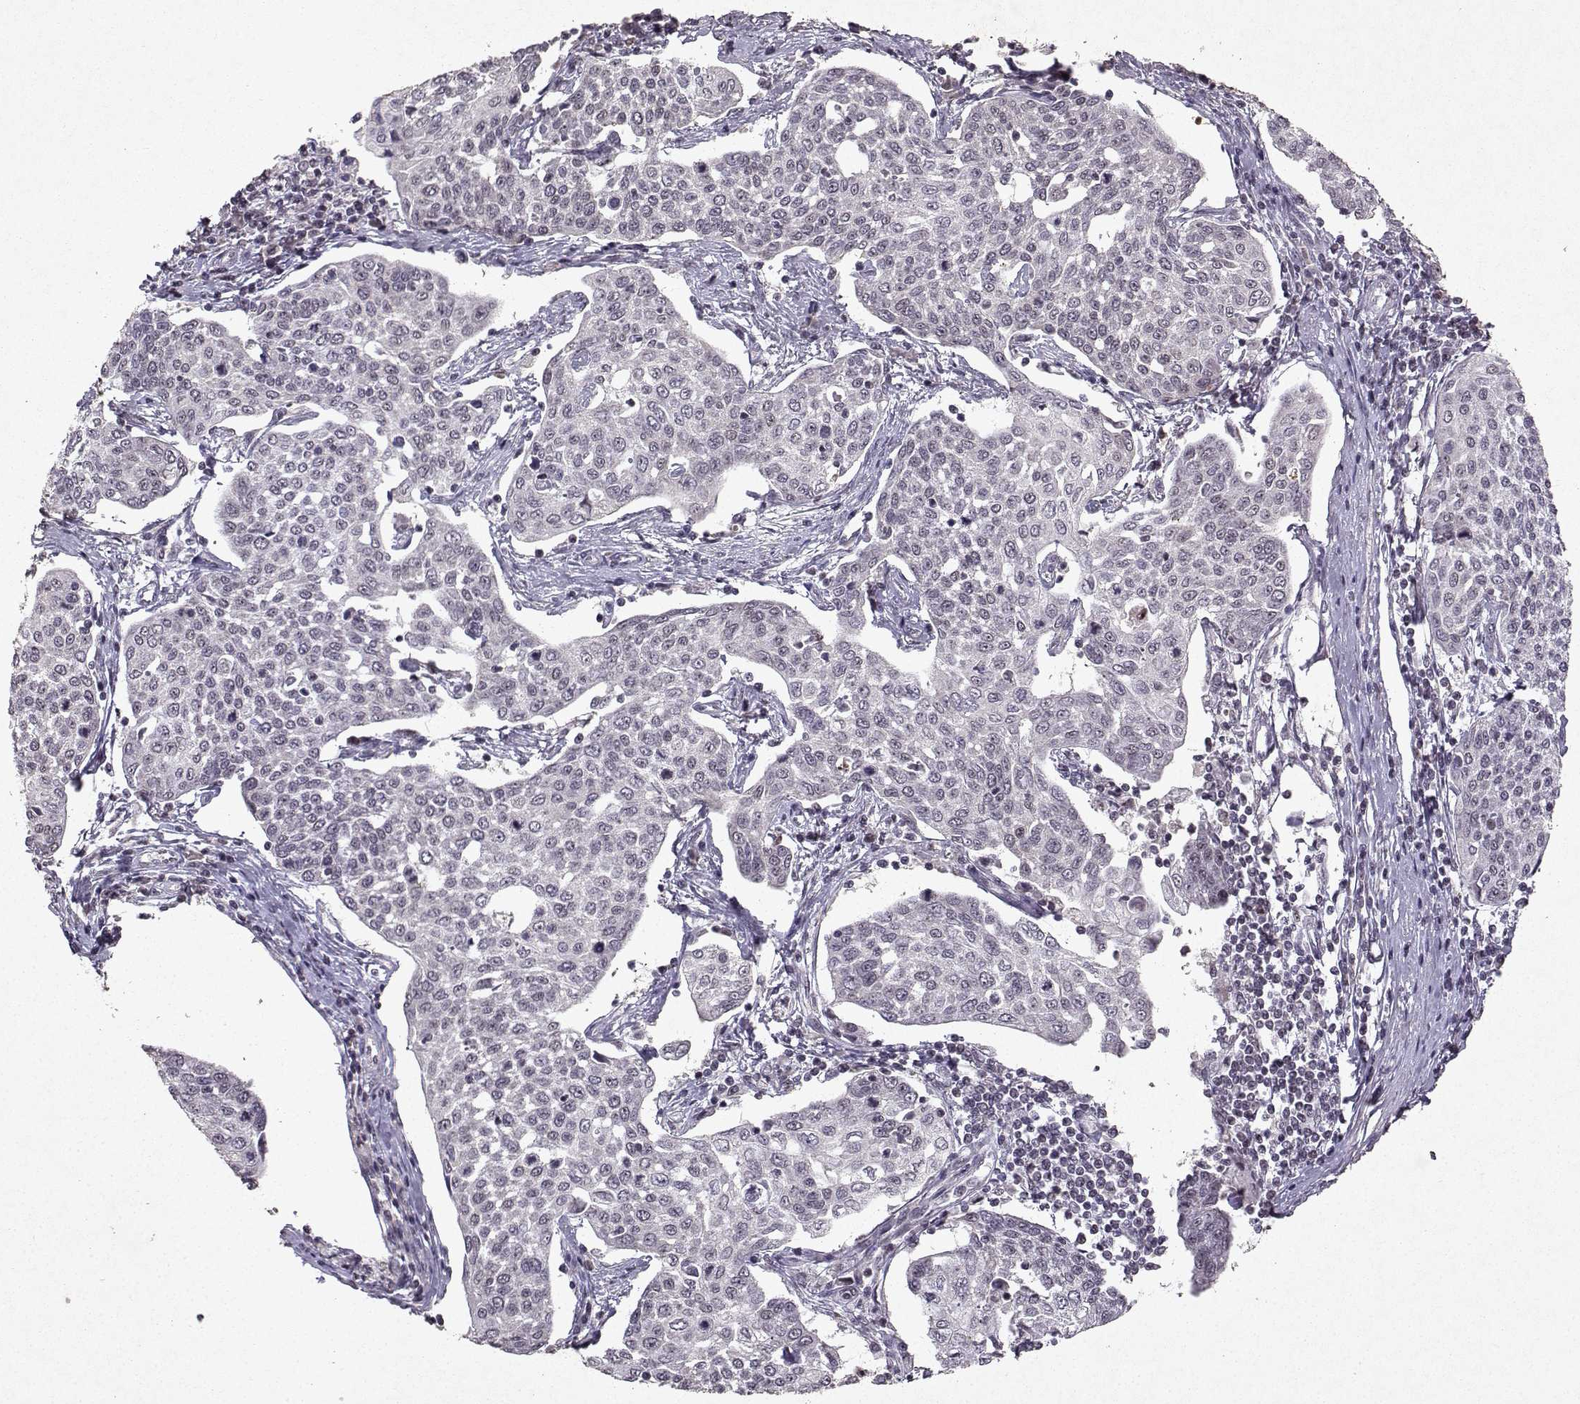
{"staining": {"intensity": "negative", "quantity": "none", "location": "none"}, "tissue": "cervical cancer", "cell_type": "Tumor cells", "image_type": "cancer", "snomed": [{"axis": "morphology", "description": "Squamous cell carcinoma, NOS"}, {"axis": "topography", "description": "Cervix"}], "caption": "Tumor cells show no significant protein positivity in cervical cancer (squamous cell carcinoma).", "gene": "DDX56", "patient": {"sex": "female", "age": 34}}